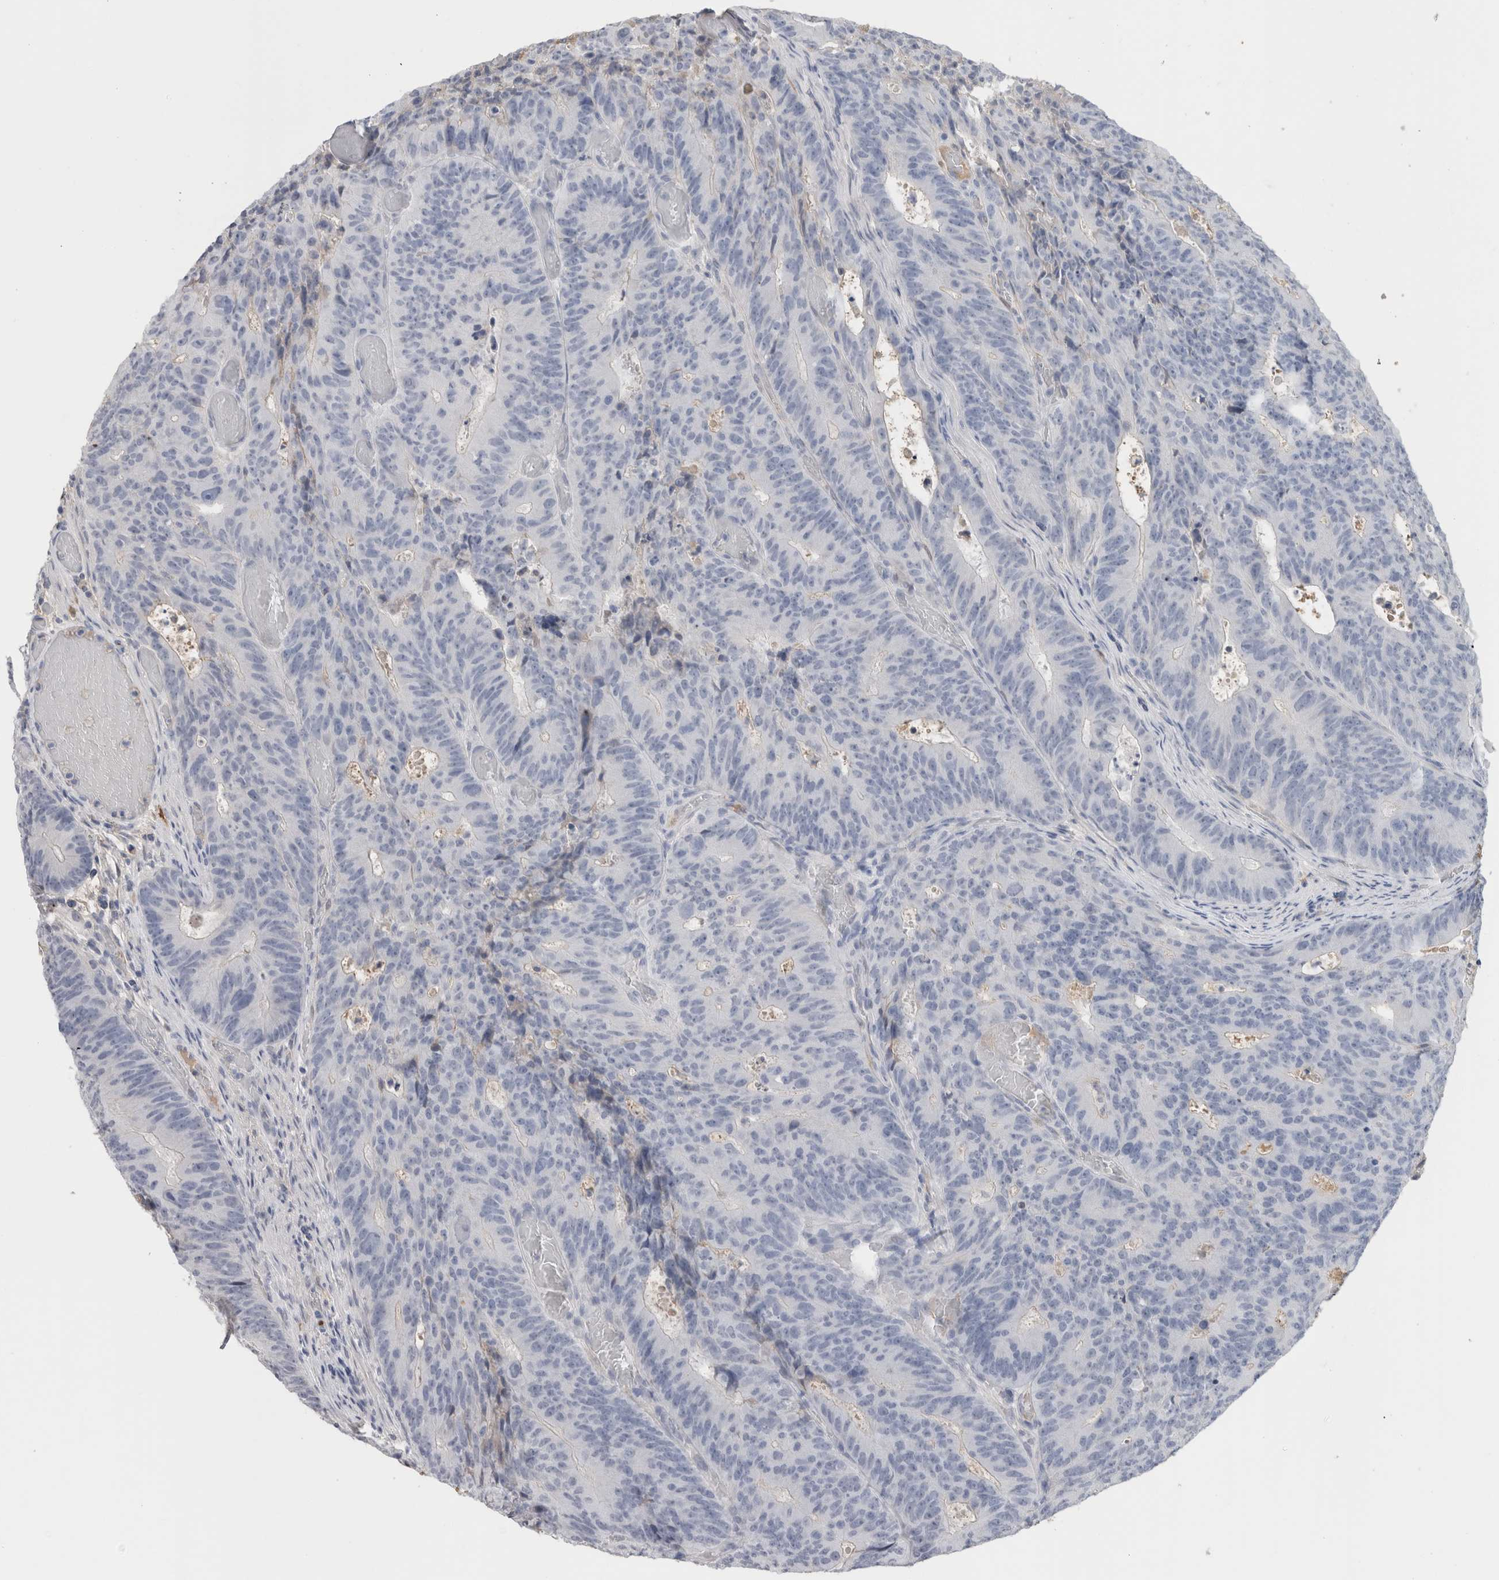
{"staining": {"intensity": "negative", "quantity": "none", "location": "none"}, "tissue": "colorectal cancer", "cell_type": "Tumor cells", "image_type": "cancer", "snomed": [{"axis": "morphology", "description": "Adenocarcinoma, NOS"}, {"axis": "topography", "description": "Colon"}], "caption": "A photomicrograph of human colorectal adenocarcinoma is negative for staining in tumor cells. (Brightfield microscopy of DAB immunohistochemistry (IHC) at high magnification).", "gene": "FABP4", "patient": {"sex": "male", "age": 87}}